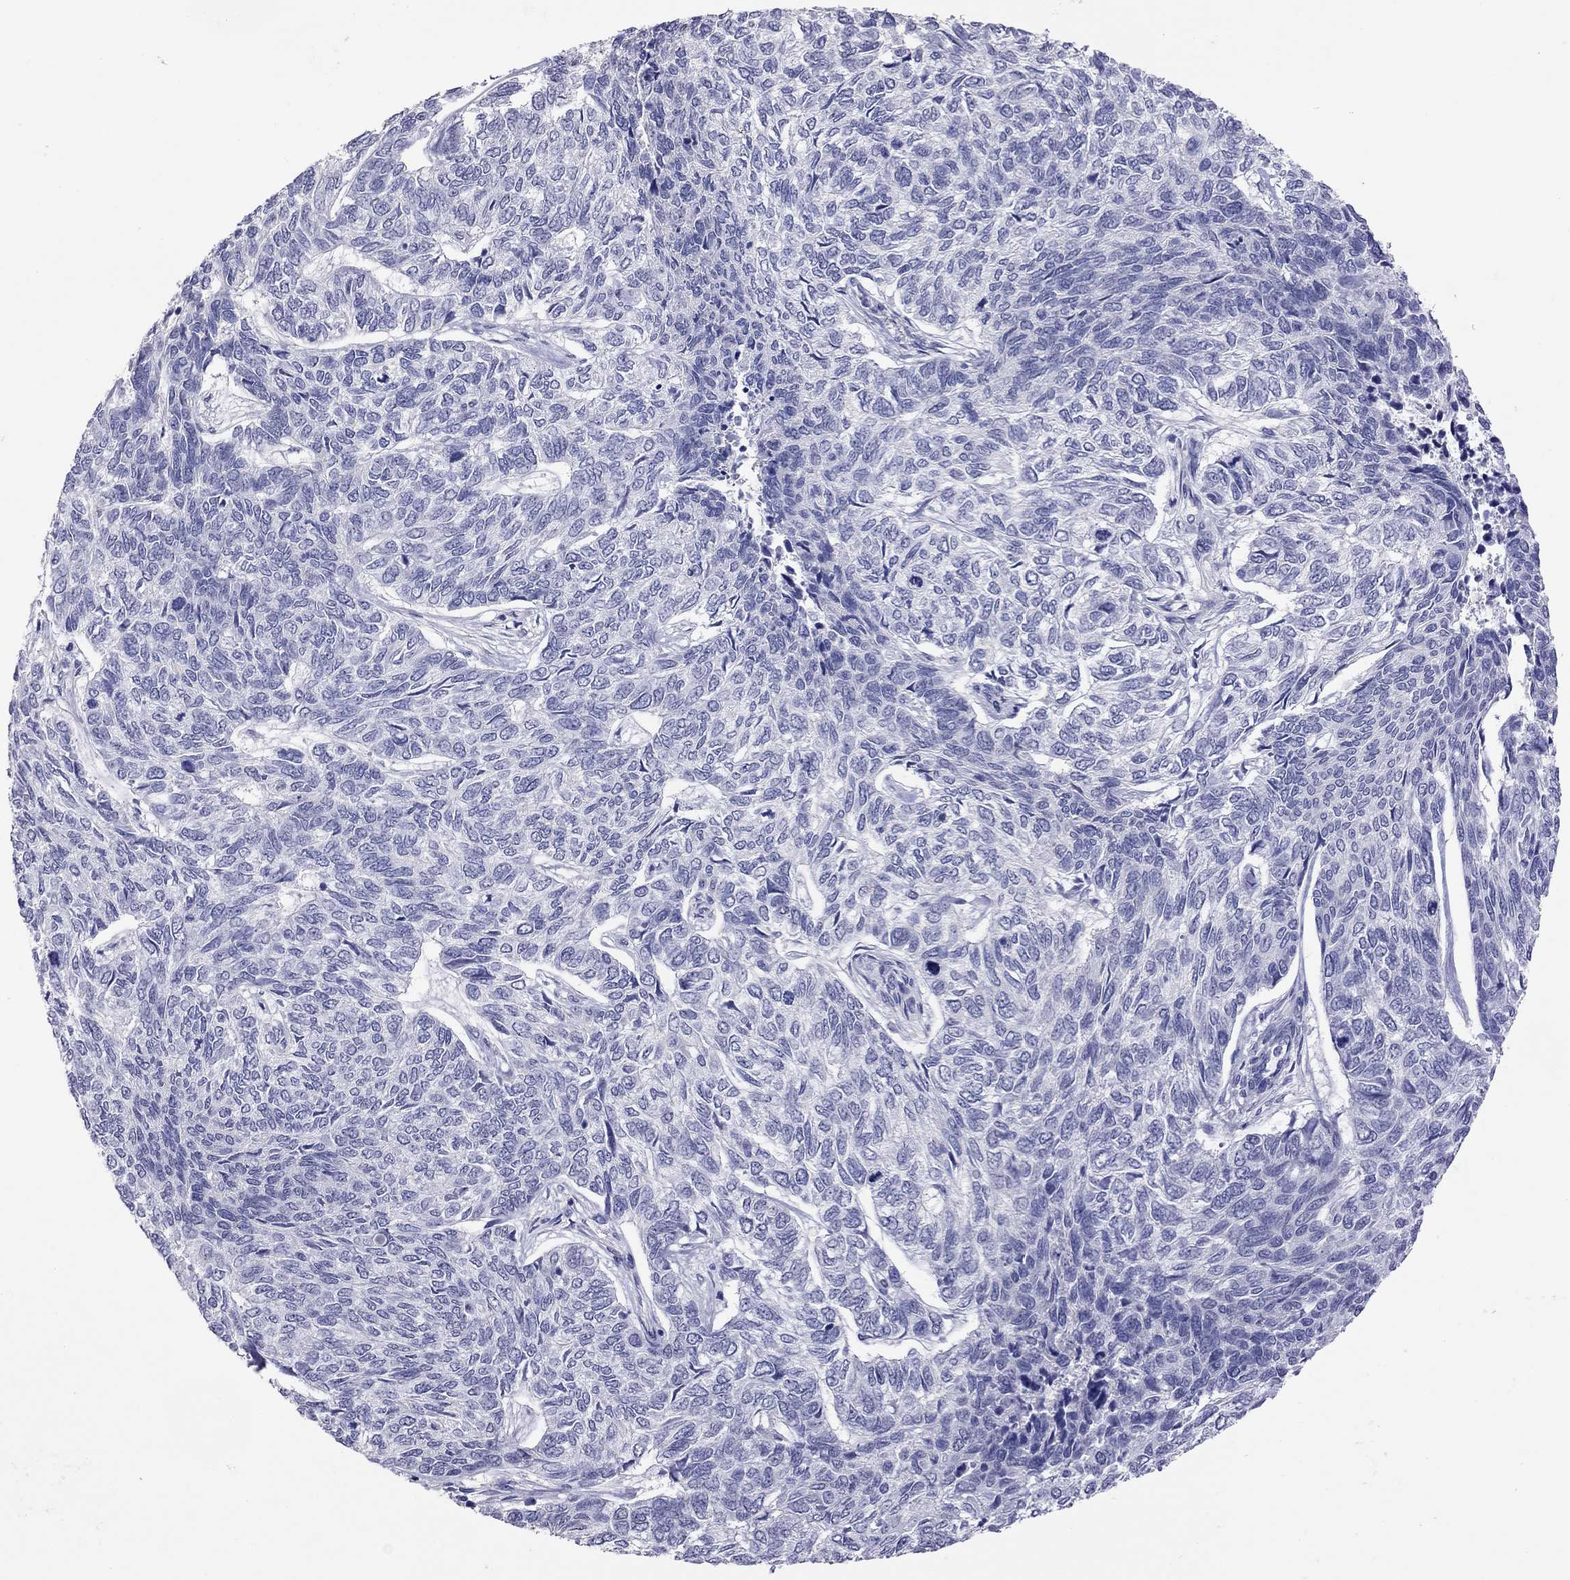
{"staining": {"intensity": "negative", "quantity": "none", "location": "none"}, "tissue": "skin cancer", "cell_type": "Tumor cells", "image_type": "cancer", "snomed": [{"axis": "morphology", "description": "Basal cell carcinoma"}, {"axis": "topography", "description": "Skin"}], "caption": "Tumor cells are negative for protein expression in human basal cell carcinoma (skin).", "gene": "SLAMF1", "patient": {"sex": "female", "age": 65}}